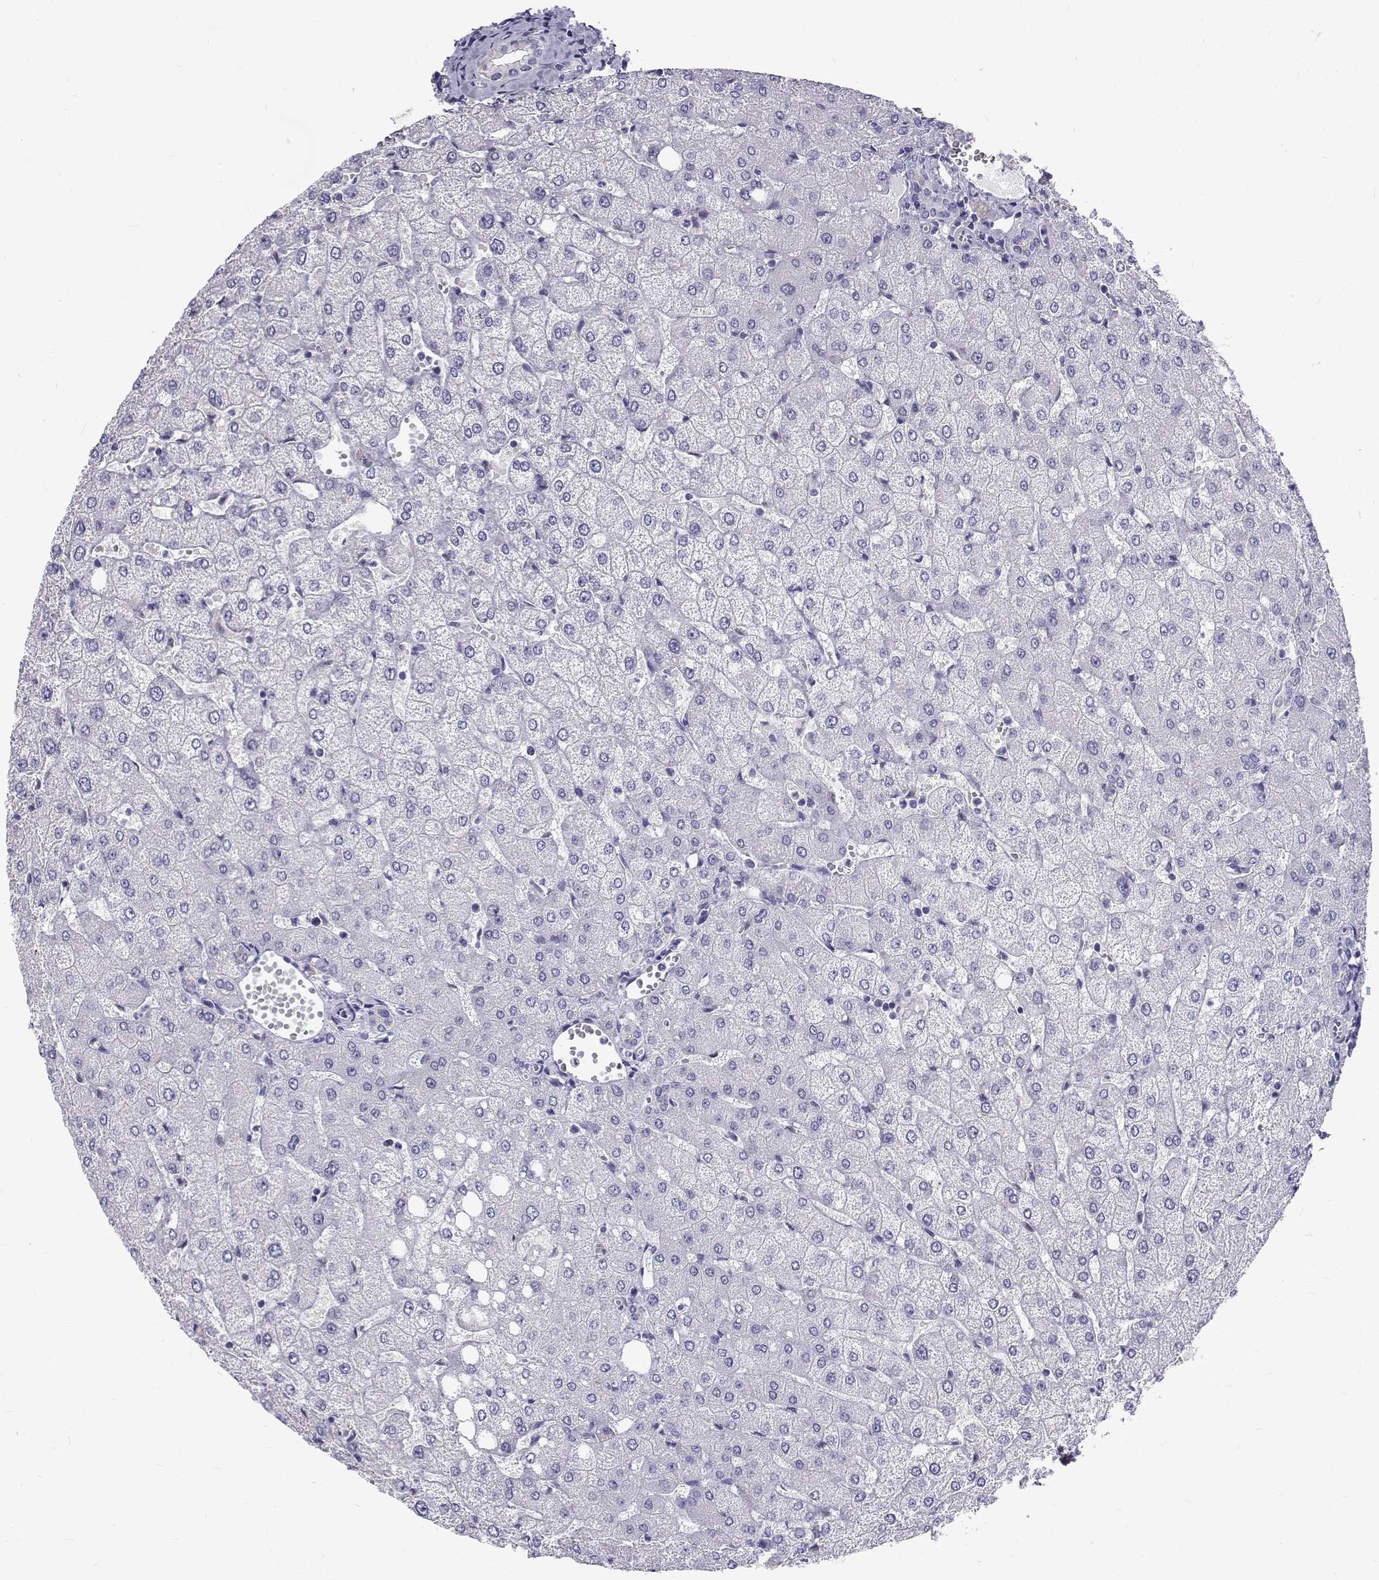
{"staining": {"intensity": "negative", "quantity": "none", "location": "none"}, "tissue": "liver", "cell_type": "Cholangiocytes", "image_type": "normal", "snomed": [{"axis": "morphology", "description": "Normal tissue, NOS"}, {"axis": "topography", "description": "Liver"}], "caption": "This is an immunohistochemistry (IHC) micrograph of unremarkable human liver. There is no positivity in cholangiocytes.", "gene": "IGSF1", "patient": {"sex": "female", "age": 54}}